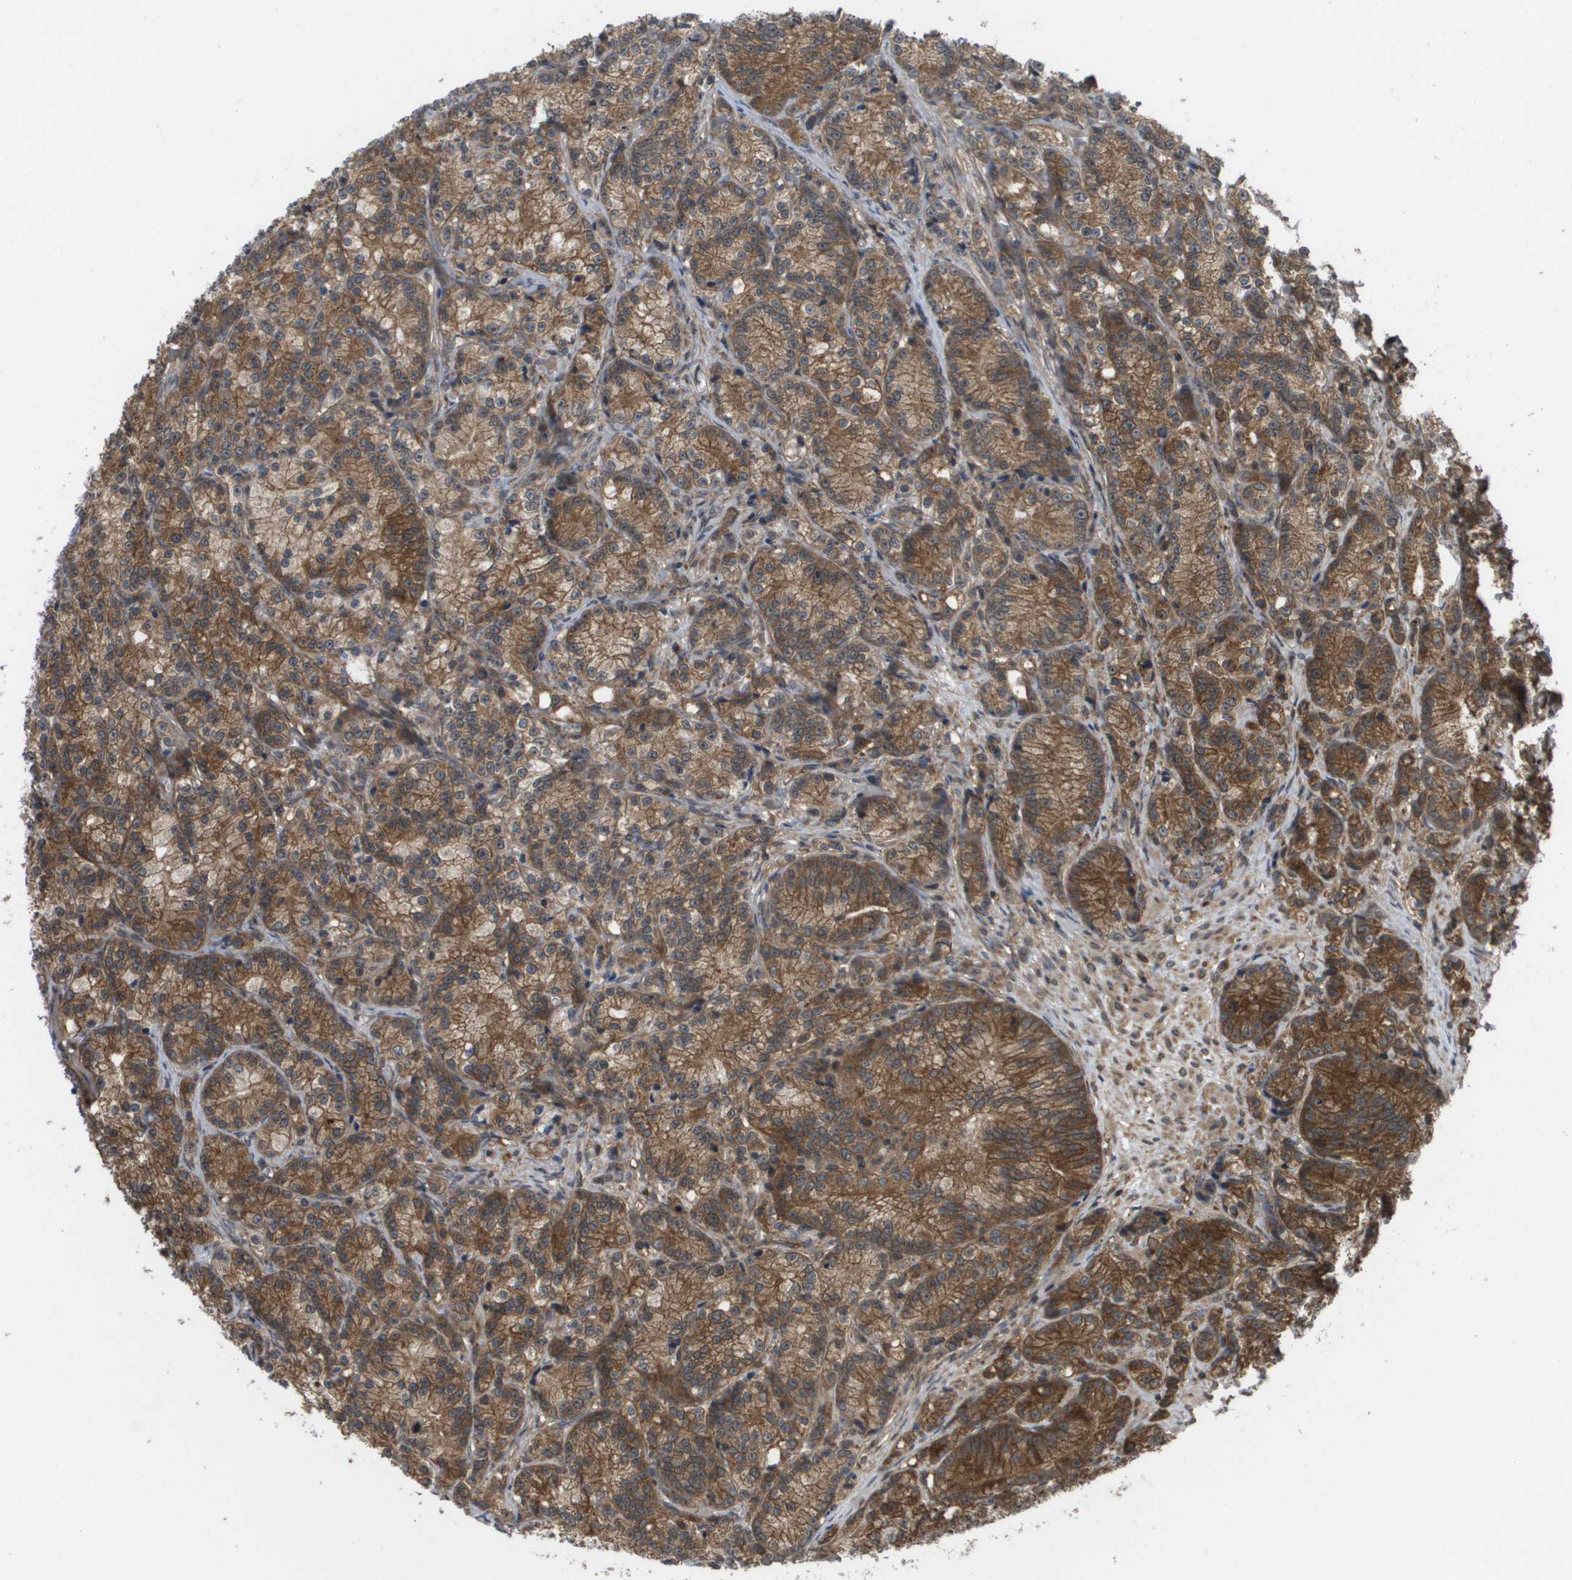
{"staining": {"intensity": "strong", "quantity": ">75%", "location": "cytoplasmic/membranous"}, "tissue": "prostate cancer", "cell_type": "Tumor cells", "image_type": "cancer", "snomed": [{"axis": "morphology", "description": "Adenocarcinoma, Low grade"}, {"axis": "topography", "description": "Prostate"}], "caption": "Protein staining shows strong cytoplasmic/membranous positivity in approximately >75% of tumor cells in prostate cancer.", "gene": "CTPS2", "patient": {"sex": "male", "age": 89}}